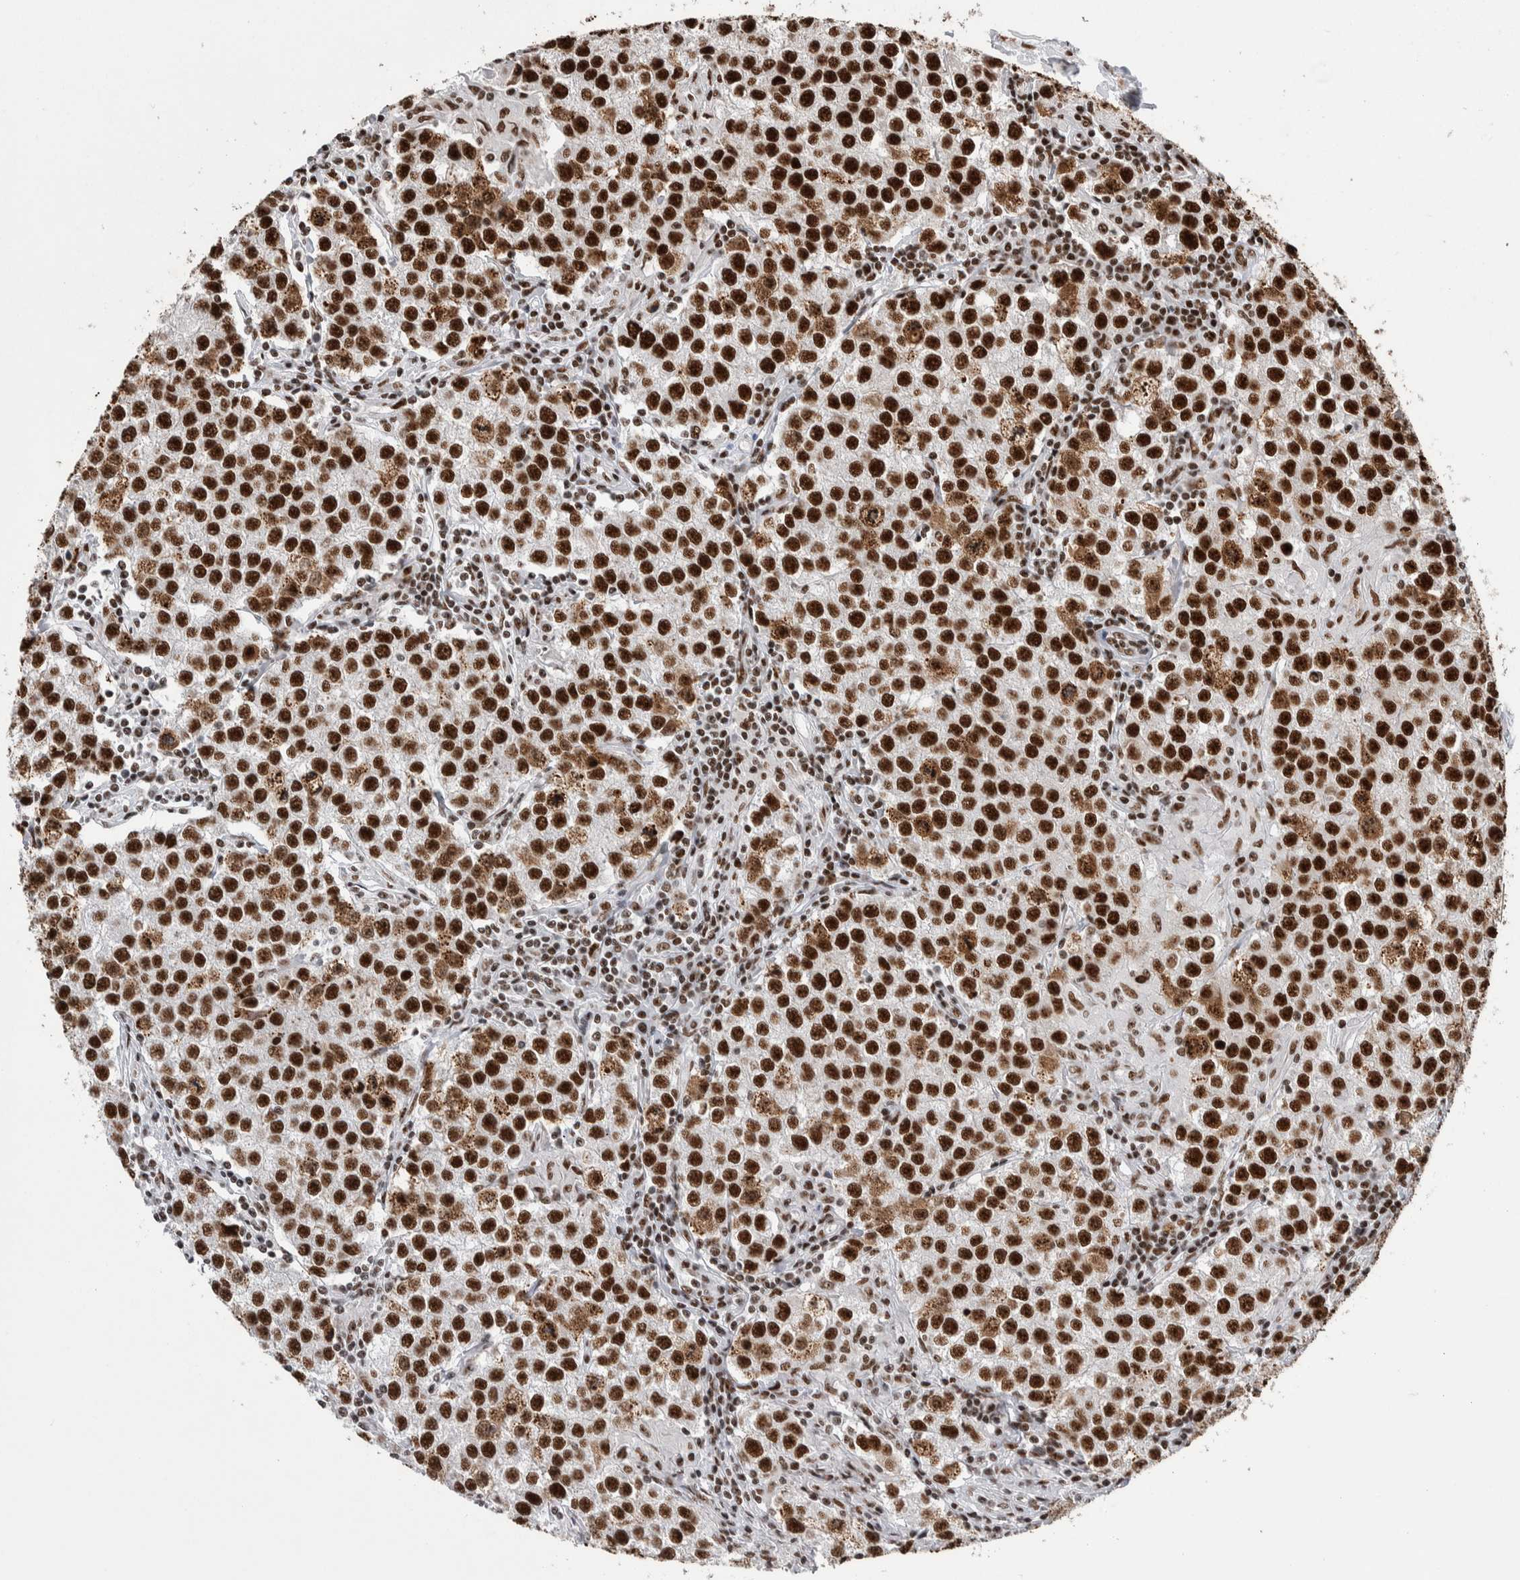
{"staining": {"intensity": "strong", "quantity": ">75%", "location": "nuclear"}, "tissue": "testis cancer", "cell_type": "Tumor cells", "image_type": "cancer", "snomed": [{"axis": "morphology", "description": "Seminoma, NOS"}, {"axis": "morphology", "description": "Carcinoma, Embryonal, NOS"}, {"axis": "topography", "description": "Testis"}], "caption": "Immunohistochemical staining of testis cancer exhibits strong nuclear protein expression in approximately >75% of tumor cells.", "gene": "NCL", "patient": {"sex": "male", "age": 43}}